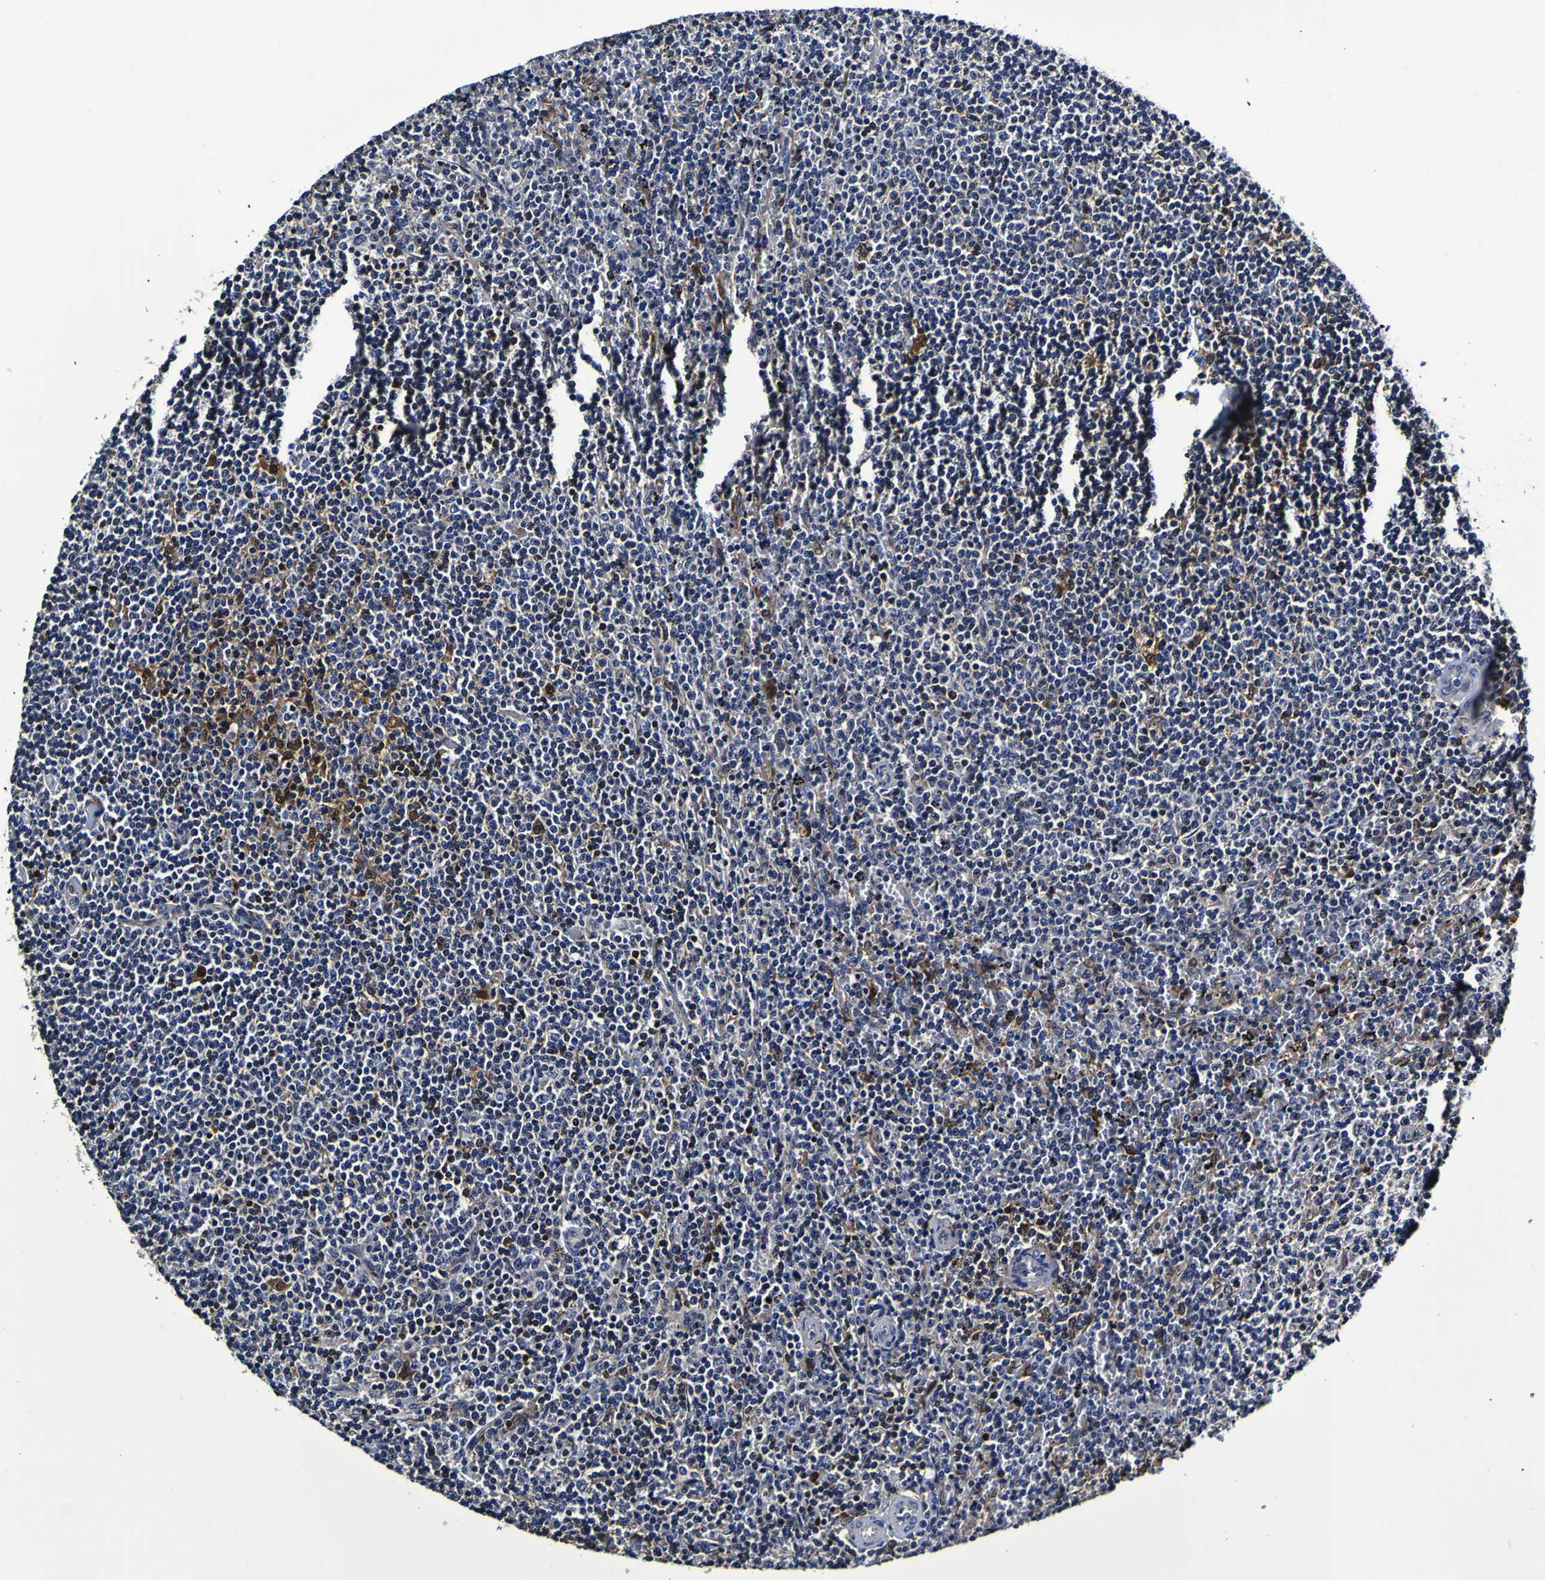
{"staining": {"intensity": "negative", "quantity": "none", "location": "none"}, "tissue": "lymphoma", "cell_type": "Tumor cells", "image_type": "cancer", "snomed": [{"axis": "morphology", "description": "Malignant lymphoma, non-Hodgkin's type, Low grade"}, {"axis": "topography", "description": "Spleen"}], "caption": "Low-grade malignant lymphoma, non-Hodgkin's type stained for a protein using immunohistochemistry (IHC) displays no staining tumor cells.", "gene": "GPX1", "patient": {"sex": "female", "age": 50}}